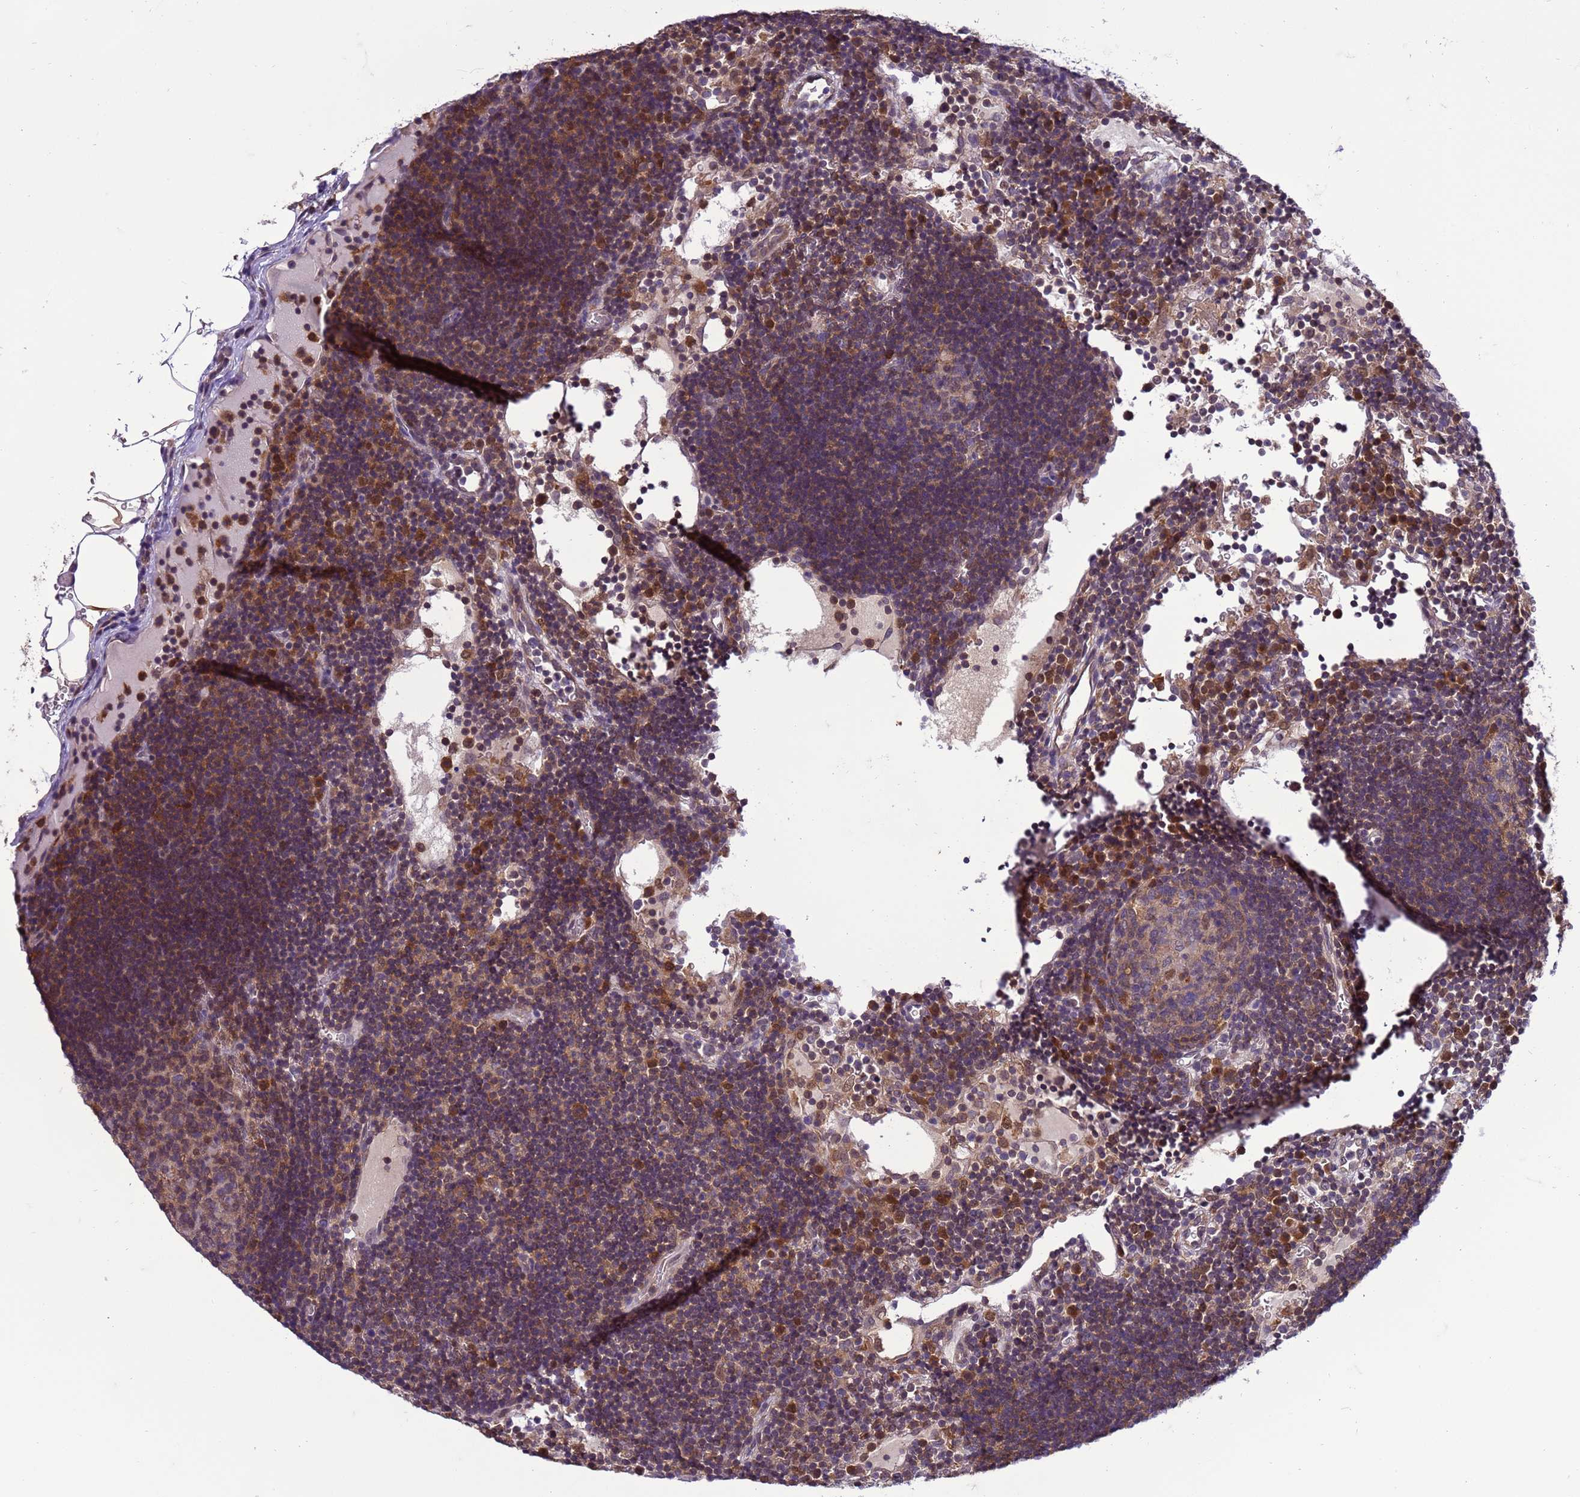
{"staining": {"intensity": "moderate", "quantity": "25%-75%", "location": "cytoplasmic/membranous"}, "tissue": "lymph node", "cell_type": "Germinal center cells", "image_type": "normal", "snomed": [{"axis": "morphology", "description": "Normal tissue, NOS"}, {"axis": "topography", "description": "Lymph node"}], "caption": "Lymph node was stained to show a protein in brown. There is medium levels of moderate cytoplasmic/membranous expression in approximately 25%-75% of germinal center cells. (DAB (3,3'-diaminobenzidine) IHC, brown staining for protein, blue staining for nuclei).", "gene": "DDI2", "patient": {"sex": "male", "age": 53}}